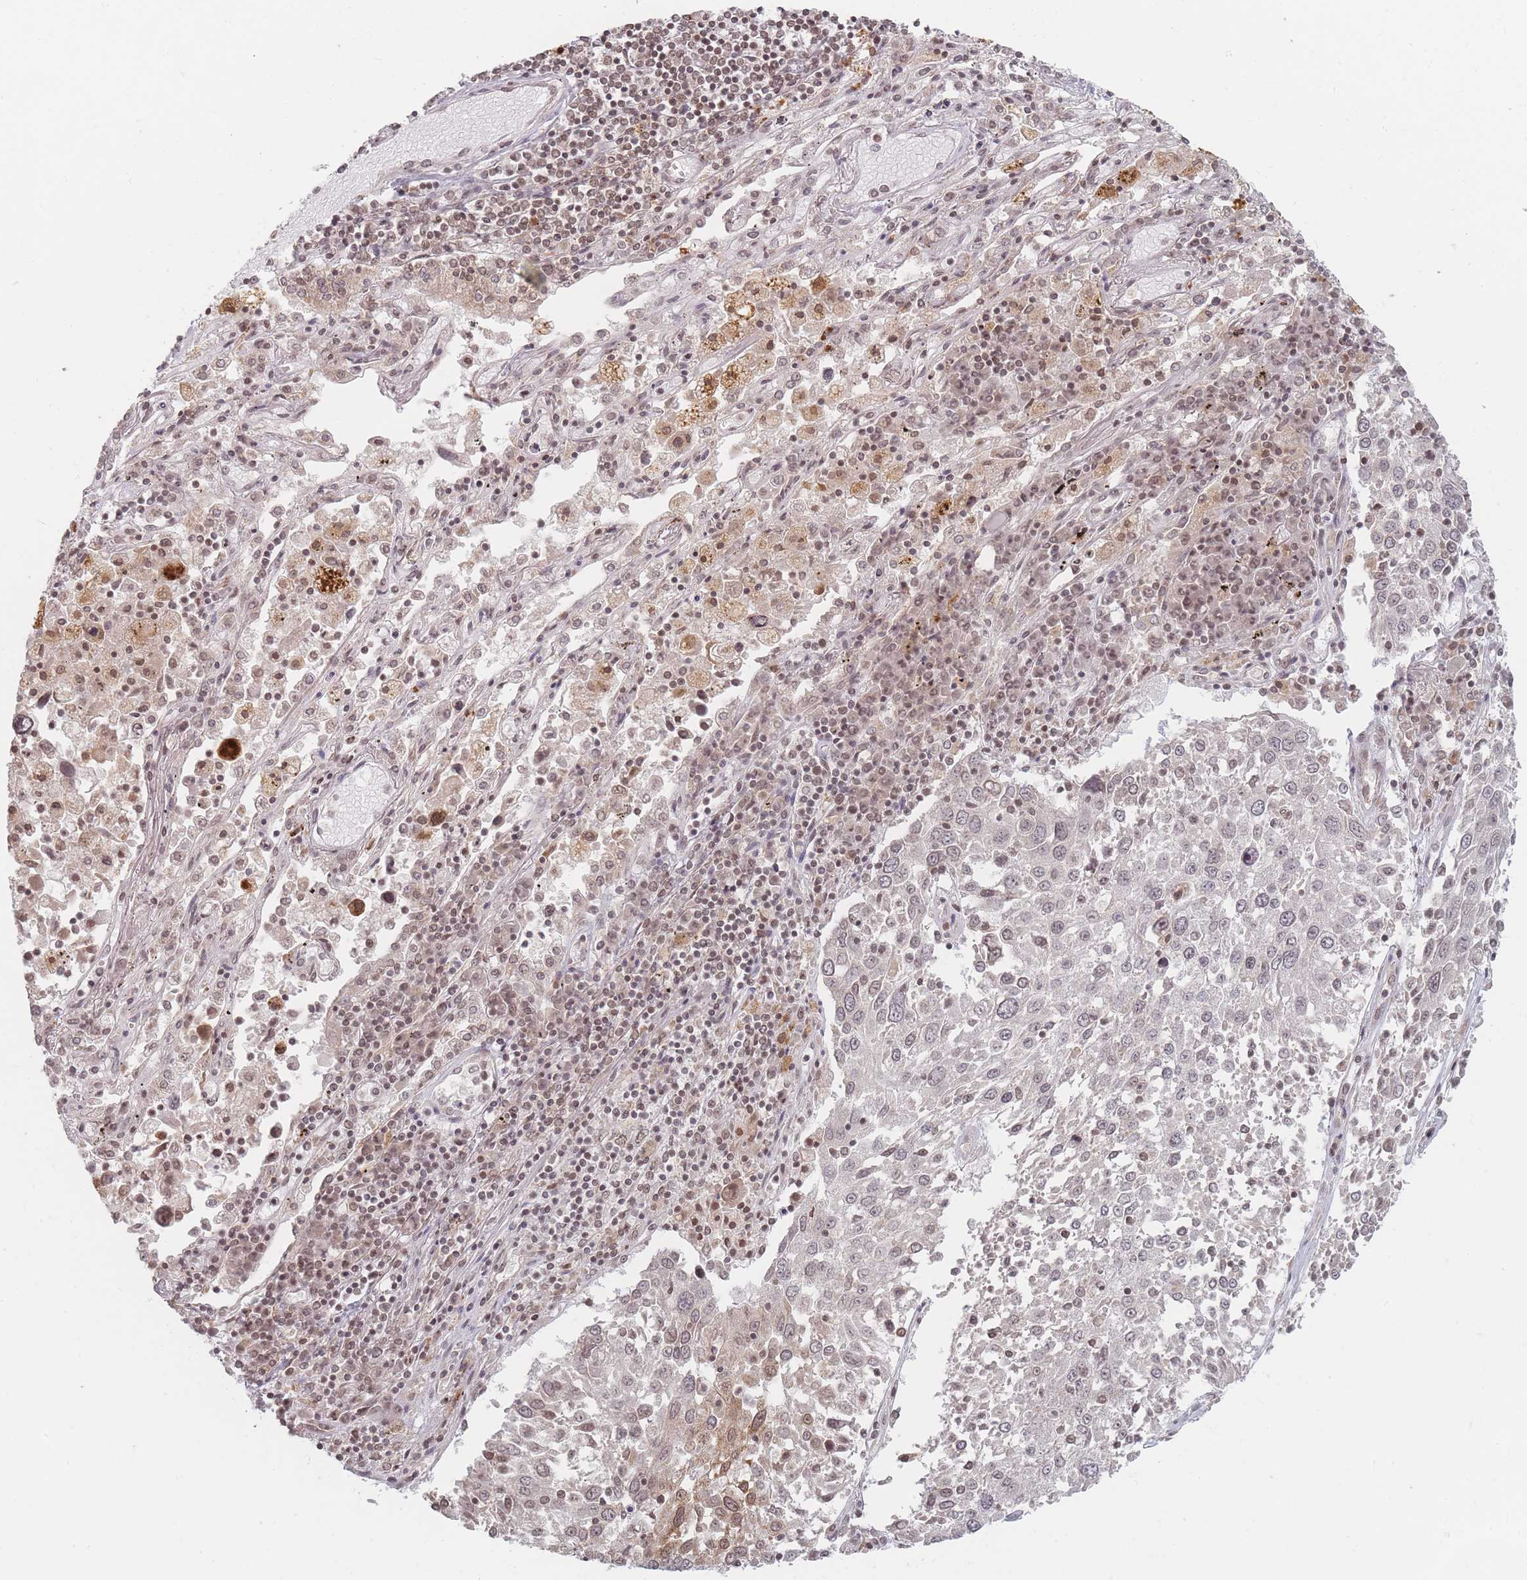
{"staining": {"intensity": "weak", "quantity": "25%-75%", "location": "nuclear"}, "tissue": "lung cancer", "cell_type": "Tumor cells", "image_type": "cancer", "snomed": [{"axis": "morphology", "description": "Squamous cell carcinoma, NOS"}, {"axis": "topography", "description": "Lung"}], "caption": "This is an image of immunohistochemistry (IHC) staining of squamous cell carcinoma (lung), which shows weak expression in the nuclear of tumor cells.", "gene": "SPATA45", "patient": {"sex": "male", "age": 65}}